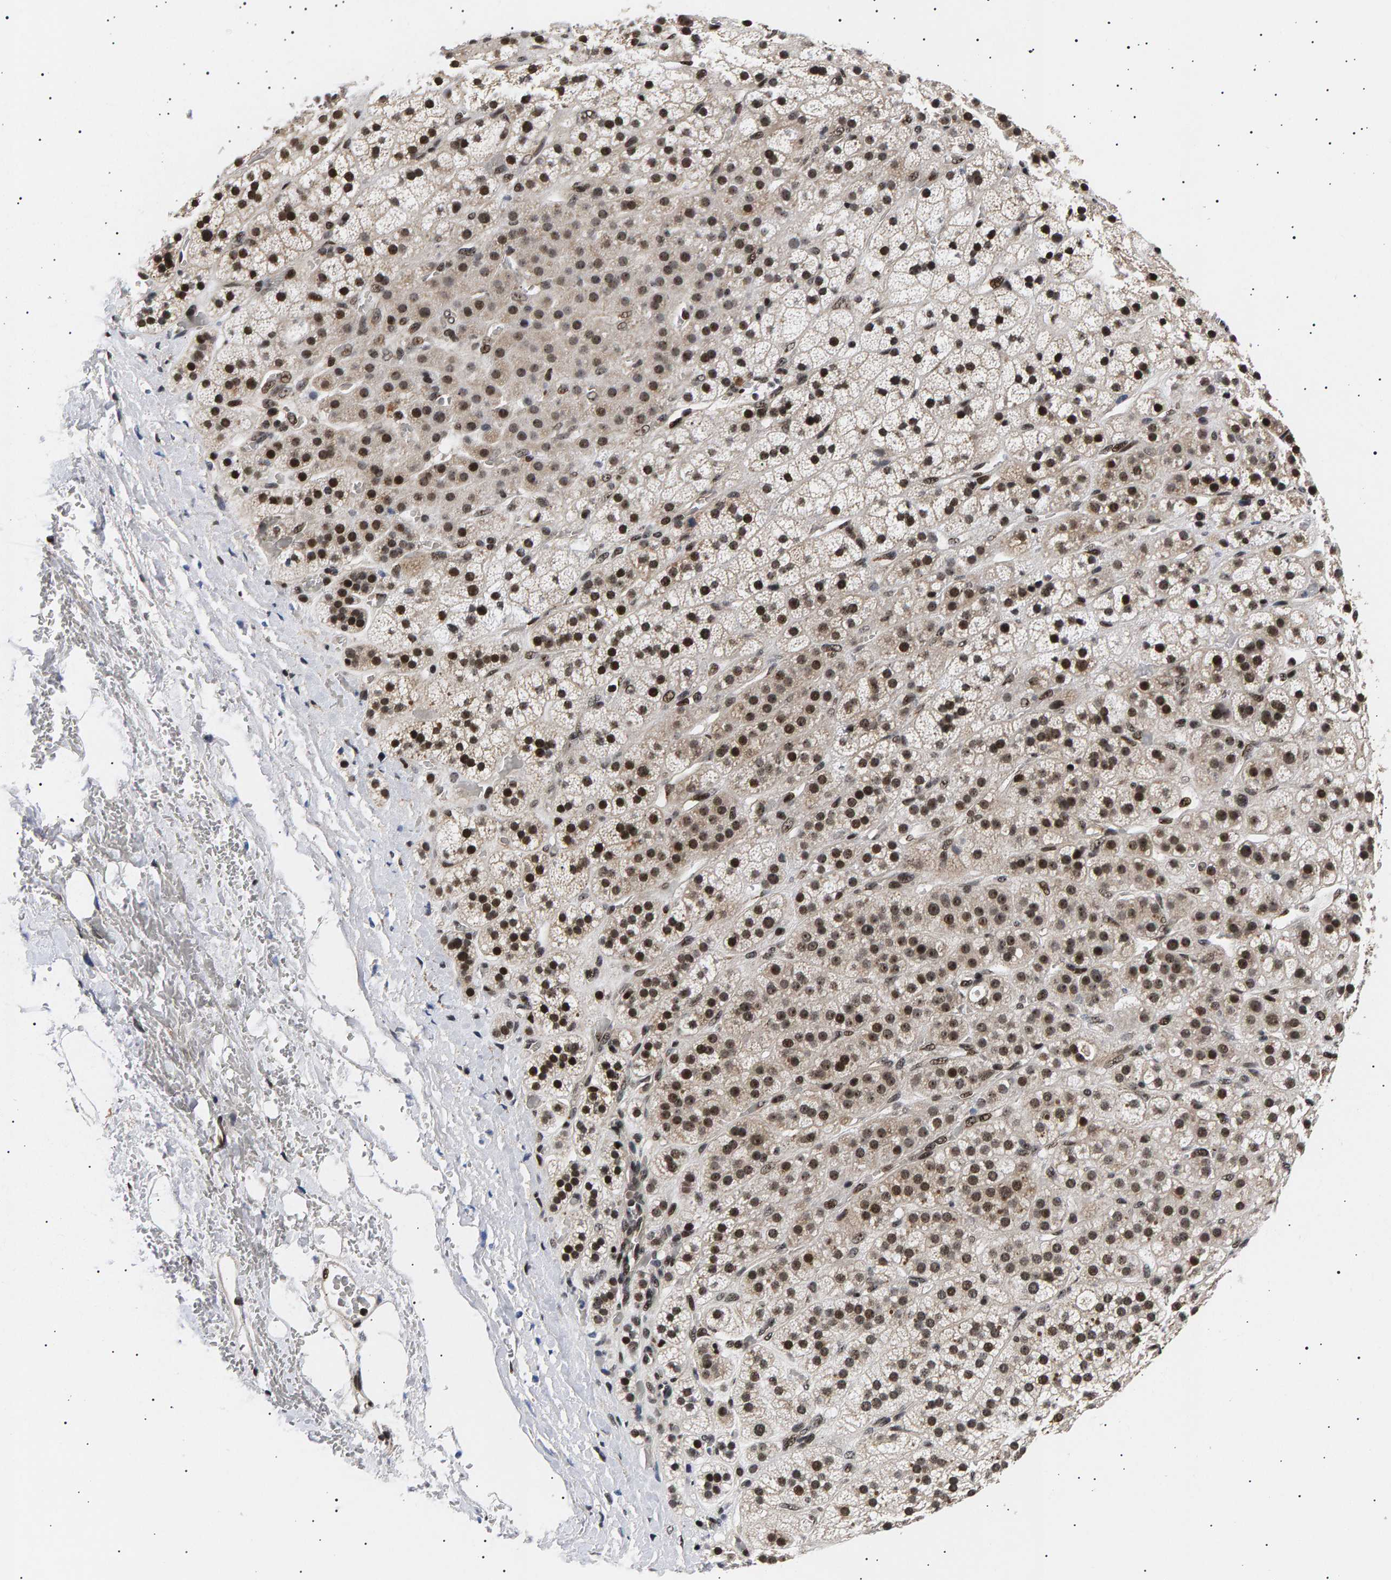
{"staining": {"intensity": "strong", "quantity": ">75%", "location": "cytoplasmic/membranous,nuclear"}, "tissue": "adrenal gland", "cell_type": "Glandular cells", "image_type": "normal", "snomed": [{"axis": "morphology", "description": "Normal tissue, NOS"}, {"axis": "topography", "description": "Adrenal gland"}], "caption": "This photomicrograph displays unremarkable adrenal gland stained with IHC to label a protein in brown. The cytoplasmic/membranous,nuclear of glandular cells show strong positivity for the protein. Nuclei are counter-stained blue.", "gene": "ANKRD40", "patient": {"sex": "male", "age": 56}}